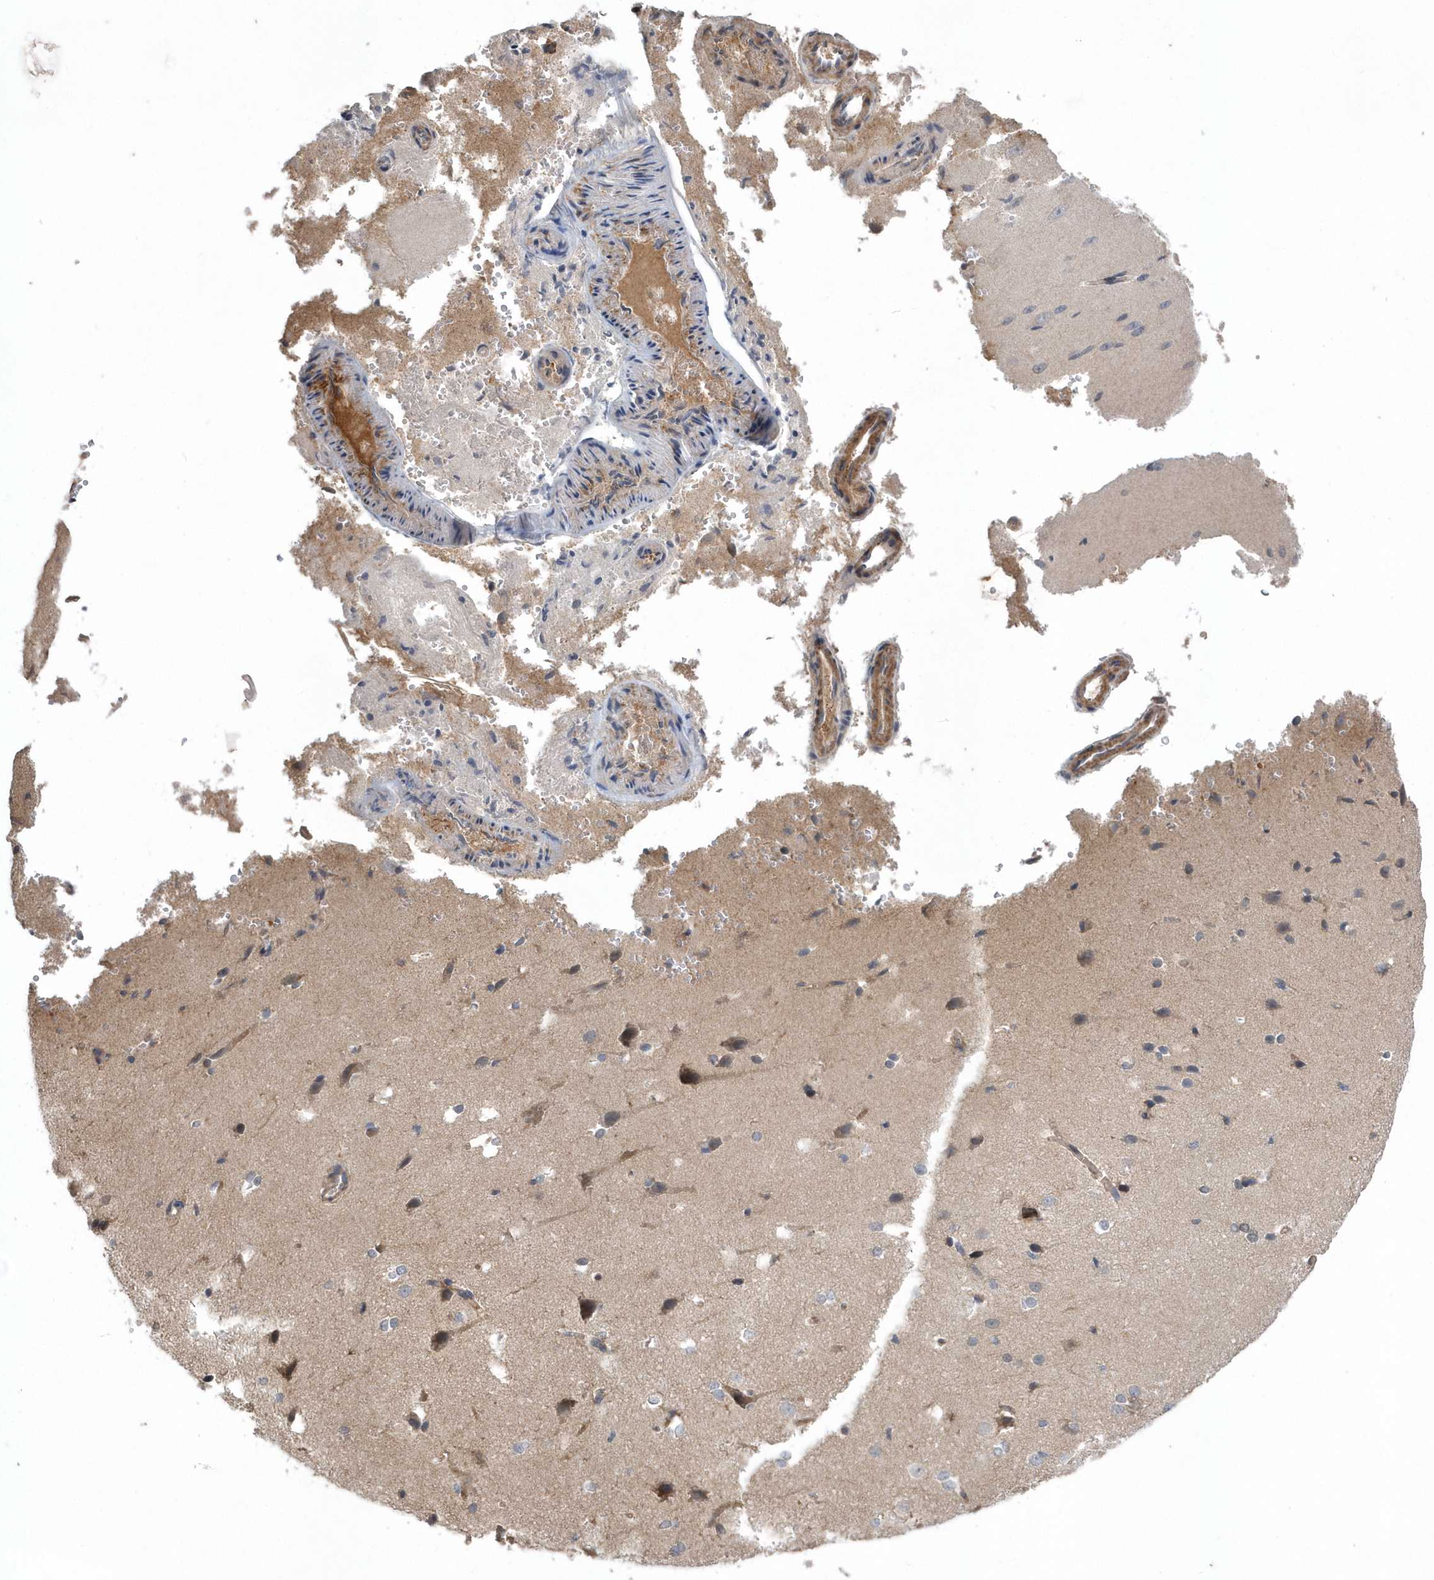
{"staining": {"intensity": "moderate", "quantity": ">75%", "location": "cytoplasmic/membranous"}, "tissue": "cerebral cortex", "cell_type": "Endothelial cells", "image_type": "normal", "snomed": [{"axis": "morphology", "description": "Normal tissue, NOS"}, {"axis": "morphology", "description": "Developmental malformation"}, {"axis": "topography", "description": "Cerebral cortex"}], "caption": "Approximately >75% of endothelial cells in normal cerebral cortex display moderate cytoplasmic/membranous protein positivity as visualized by brown immunohistochemical staining.", "gene": "HMGCS1", "patient": {"sex": "female", "age": 30}}